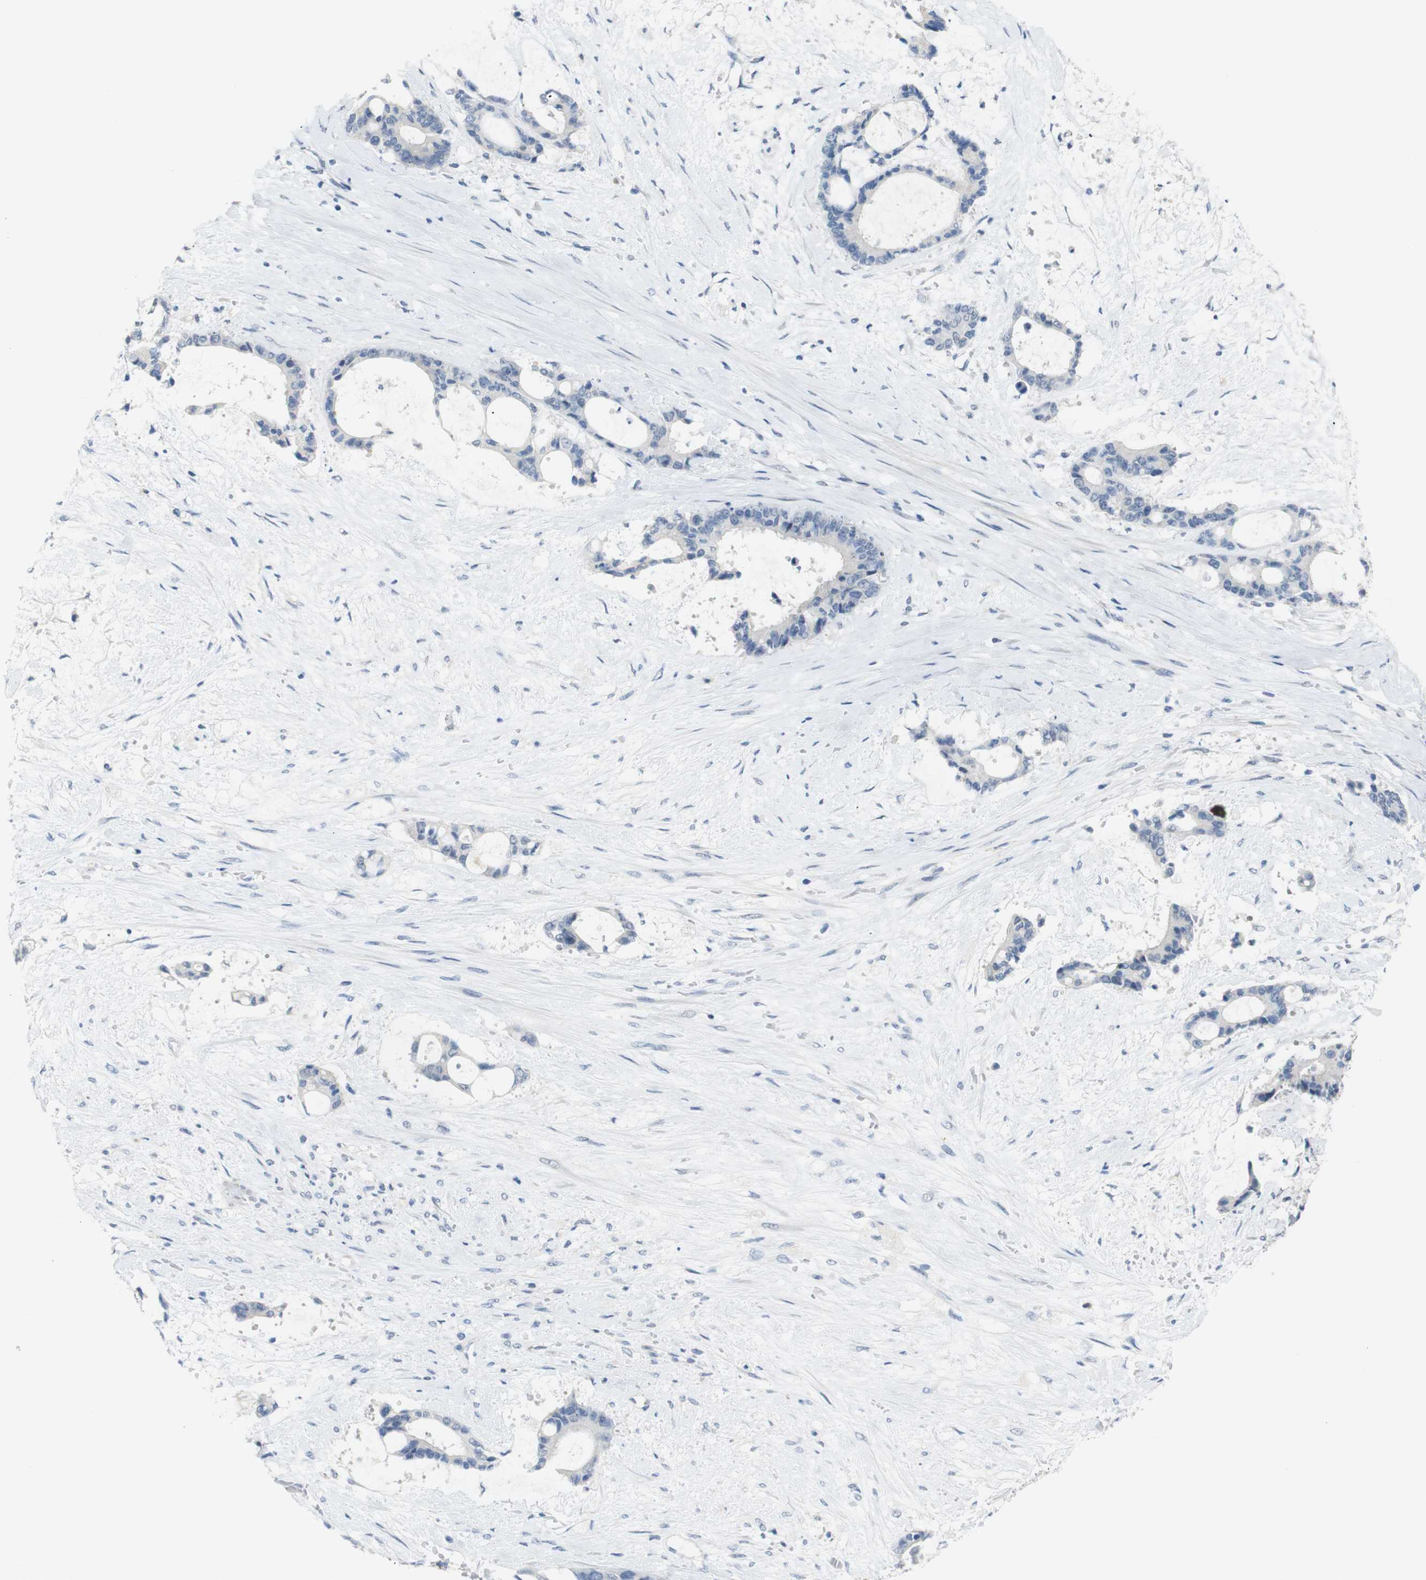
{"staining": {"intensity": "negative", "quantity": "none", "location": "none"}, "tissue": "liver cancer", "cell_type": "Tumor cells", "image_type": "cancer", "snomed": [{"axis": "morphology", "description": "Normal tissue, NOS"}, {"axis": "morphology", "description": "Cholangiocarcinoma"}, {"axis": "topography", "description": "Liver"}, {"axis": "topography", "description": "Peripheral nerve tissue"}], "caption": "Tumor cells are negative for brown protein staining in liver cancer (cholangiocarcinoma). (IHC, brightfield microscopy, high magnification).", "gene": "CHRM5", "patient": {"sex": "female", "age": 73}}